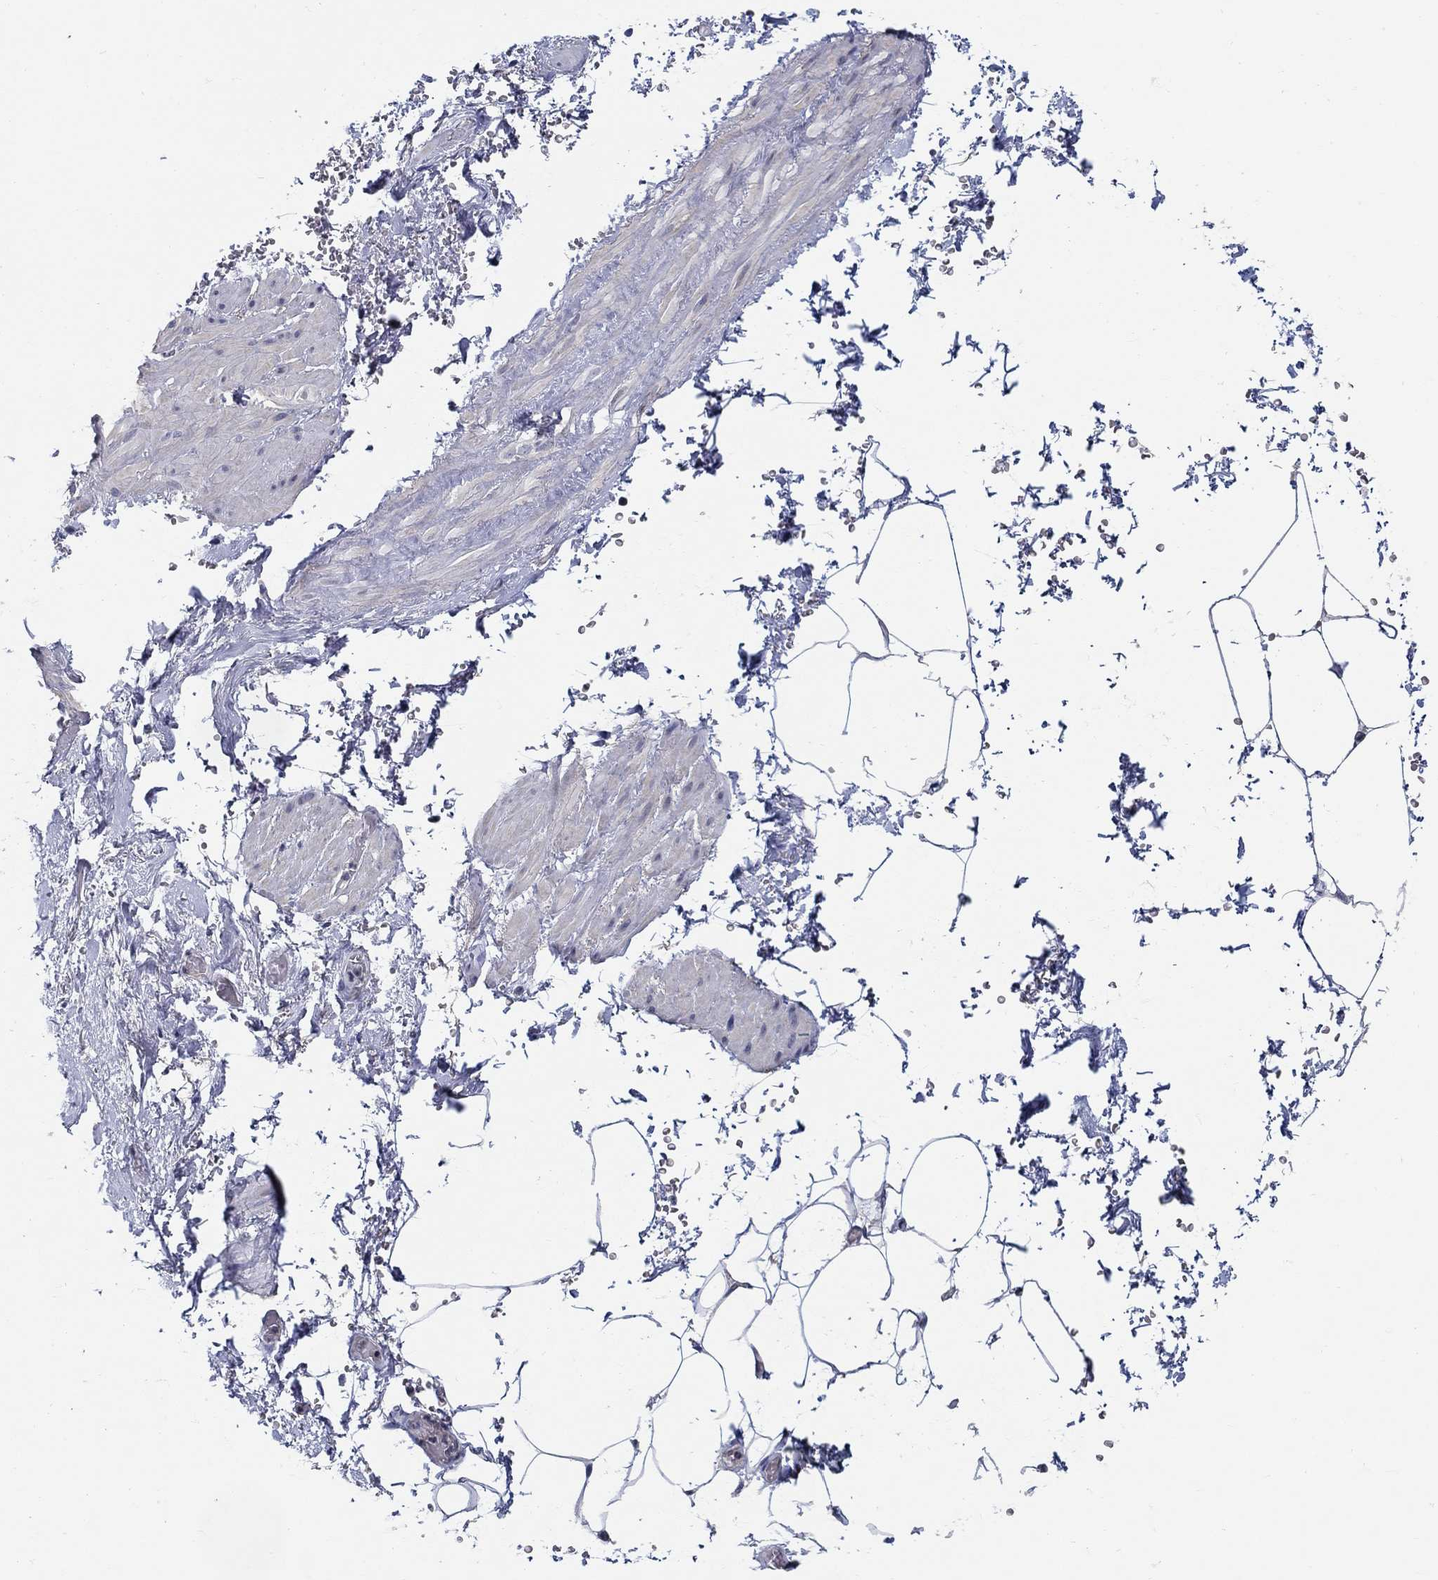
{"staining": {"intensity": "negative", "quantity": "none", "location": "none"}, "tissue": "adipose tissue", "cell_type": "Adipocytes", "image_type": "normal", "snomed": [{"axis": "morphology", "description": "Normal tissue, NOS"}, {"axis": "topography", "description": "Soft tissue"}, {"axis": "topography", "description": "Adipose tissue"}, {"axis": "topography", "description": "Vascular tissue"}, {"axis": "topography", "description": "Peripheral nerve tissue"}], "caption": "IHC of benign adipose tissue demonstrates no expression in adipocytes. (Stains: DAB (3,3'-diaminobenzidine) IHC with hematoxylin counter stain, Microscopy: brightfield microscopy at high magnification).", "gene": "C16orf46", "patient": {"sex": "male", "age": 68}}